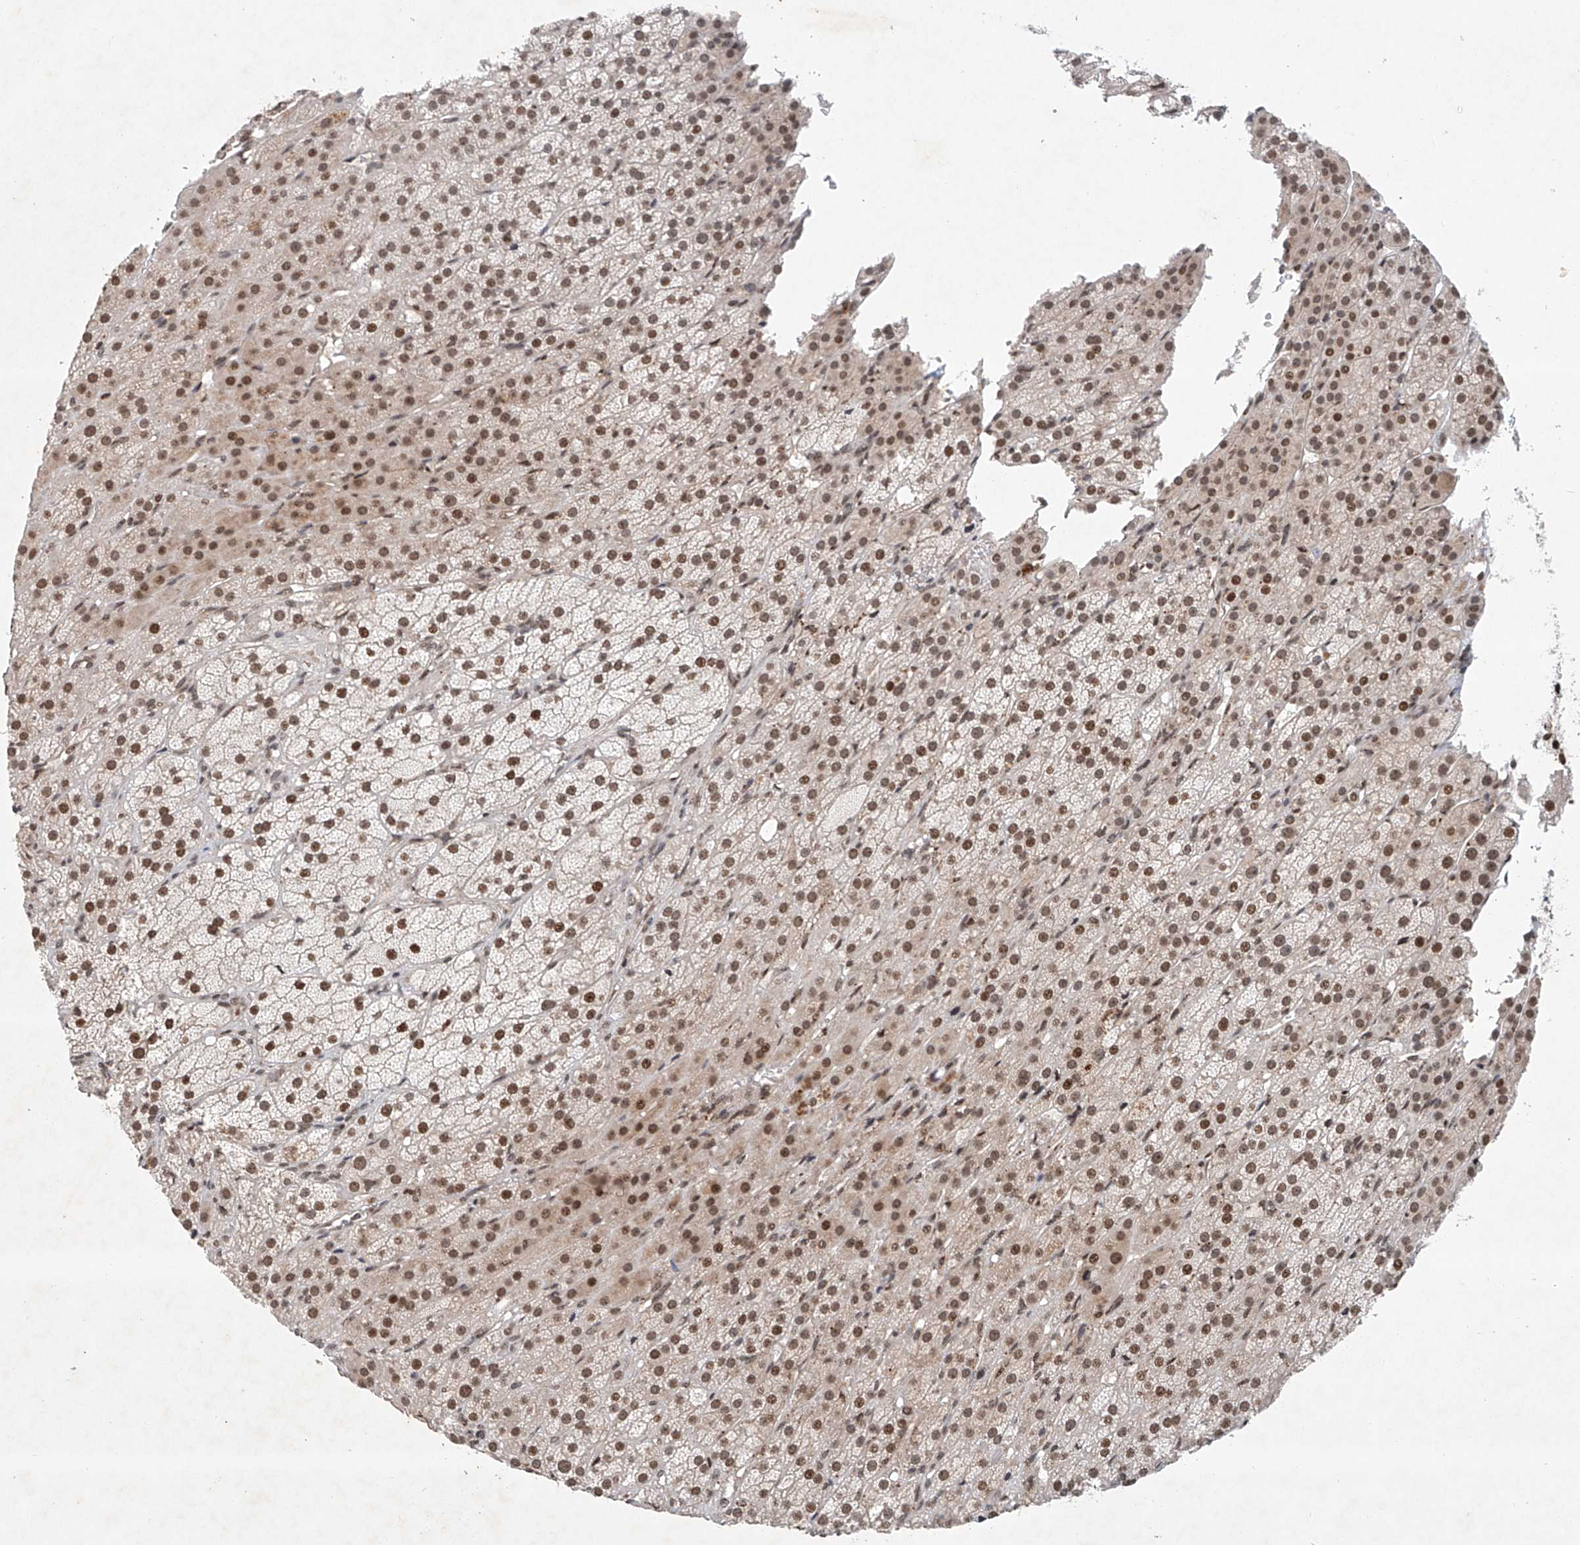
{"staining": {"intensity": "moderate", "quantity": "25%-75%", "location": "nuclear"}, "tissue": "adrenal gland", "cell_type": "Glandular cells", "image_type": "normal", "snomed": [{"axis": "morphology", "description": "Normal tissue, NOS"}, {"axis": "topography", "description": "Adrenal gland"}], "caption": "This micrograph demonstrates normal adrenal gland stained with immunohistochemistry to label a protein in brown. The nuclear of glandular cells show moderate positivity for the protein. Nuclei are counter-stained blue.", "gene": "ZNF470", "patient": {"sex": "female", "age": 57}}